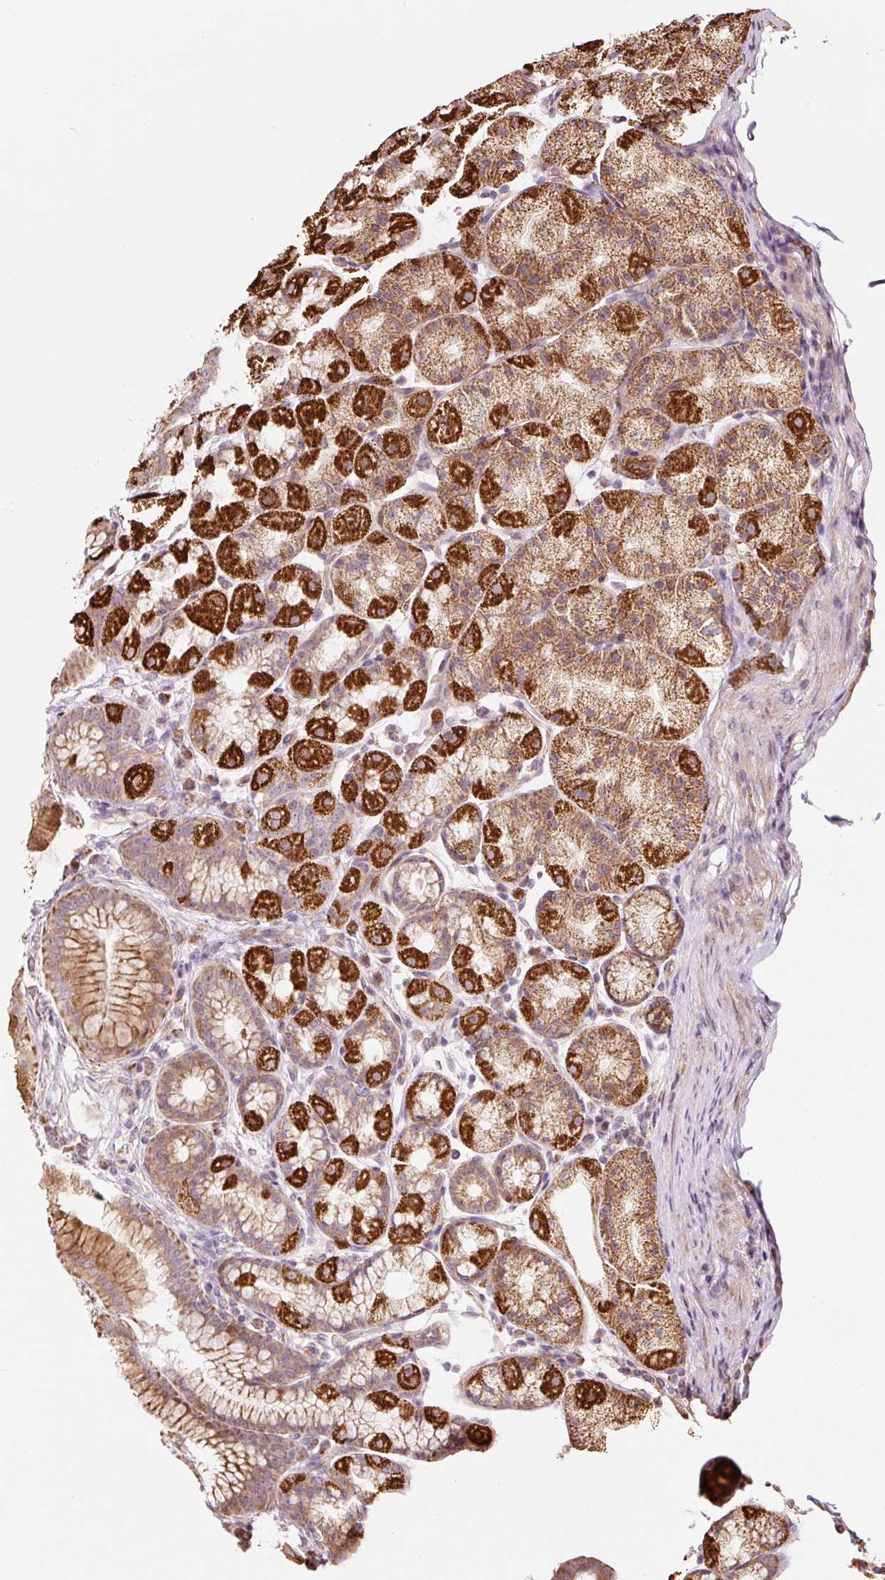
{"staining": {"intensity": "strong", "quantity": "25%-75%", "location": "cytoplasmic/membranous"}, "tissue": "stomach", "cell_type": "Glandular cells", "image_type": "normal", "snomed": [{"axis": "morphology", "description": "Normal tissue, NOS"}, {"axis": "topography", "description": "Stomach, upper"}, {"axis": "topography", "description": "Stomach"}], "caption": "Immunohistochemical staining of normal stomach reveals high levels of strong cytoplasmic/membranous expression in approximately 25%-75% of glandular cells. (brown staining indicates protein expression, while blue staining denotes nuclei).", "gene": "ETF1", "patient": {"sex": "male", "age": 68}}